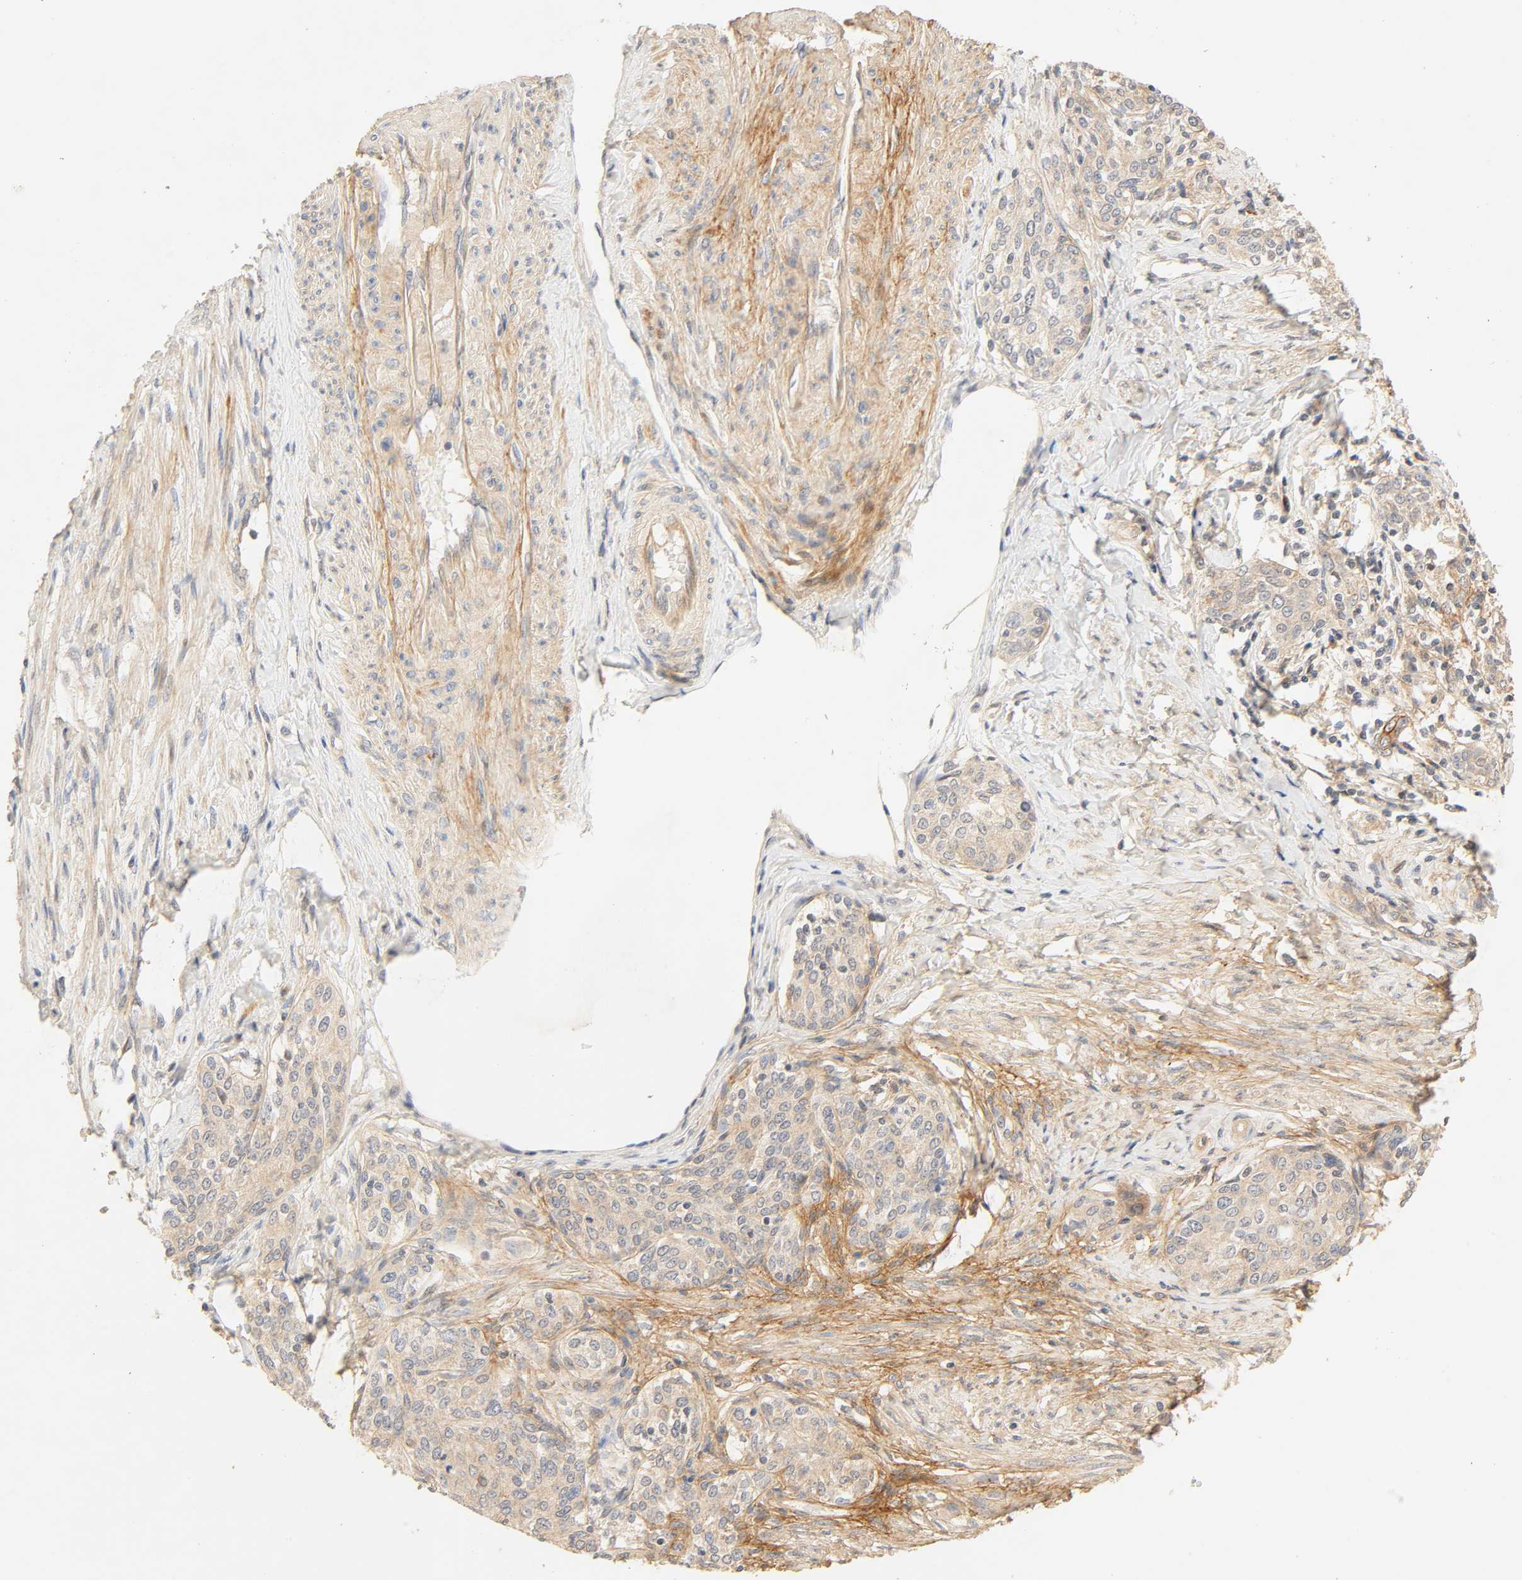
{"staining": {"intensity": "weak", "quantity": ">75%", "location": "cytoplasmic/membranous"}, "tissue": "cervical cancer", "cell_type": "Tumor cells", "image_type": "cancer", "snomed": [{"axis": "morphology", "description": "Squamous cell carcinoma, NOS"}, {"axis": "morphology", "description": "Adenocarcinoma, NOS"}, {"axis": "topography", "description": "Cervix"}], "caption": "A micrograph of cervical adenocarcinoma stained for a protein displays weak cytoplasmic/membranous brown staining in tumor cells. (brown staining indicates protein expression, while blue staining denotes nuclei).", "gene": "CACNA1G", "patient": {"sex": "female", "age": 52}}